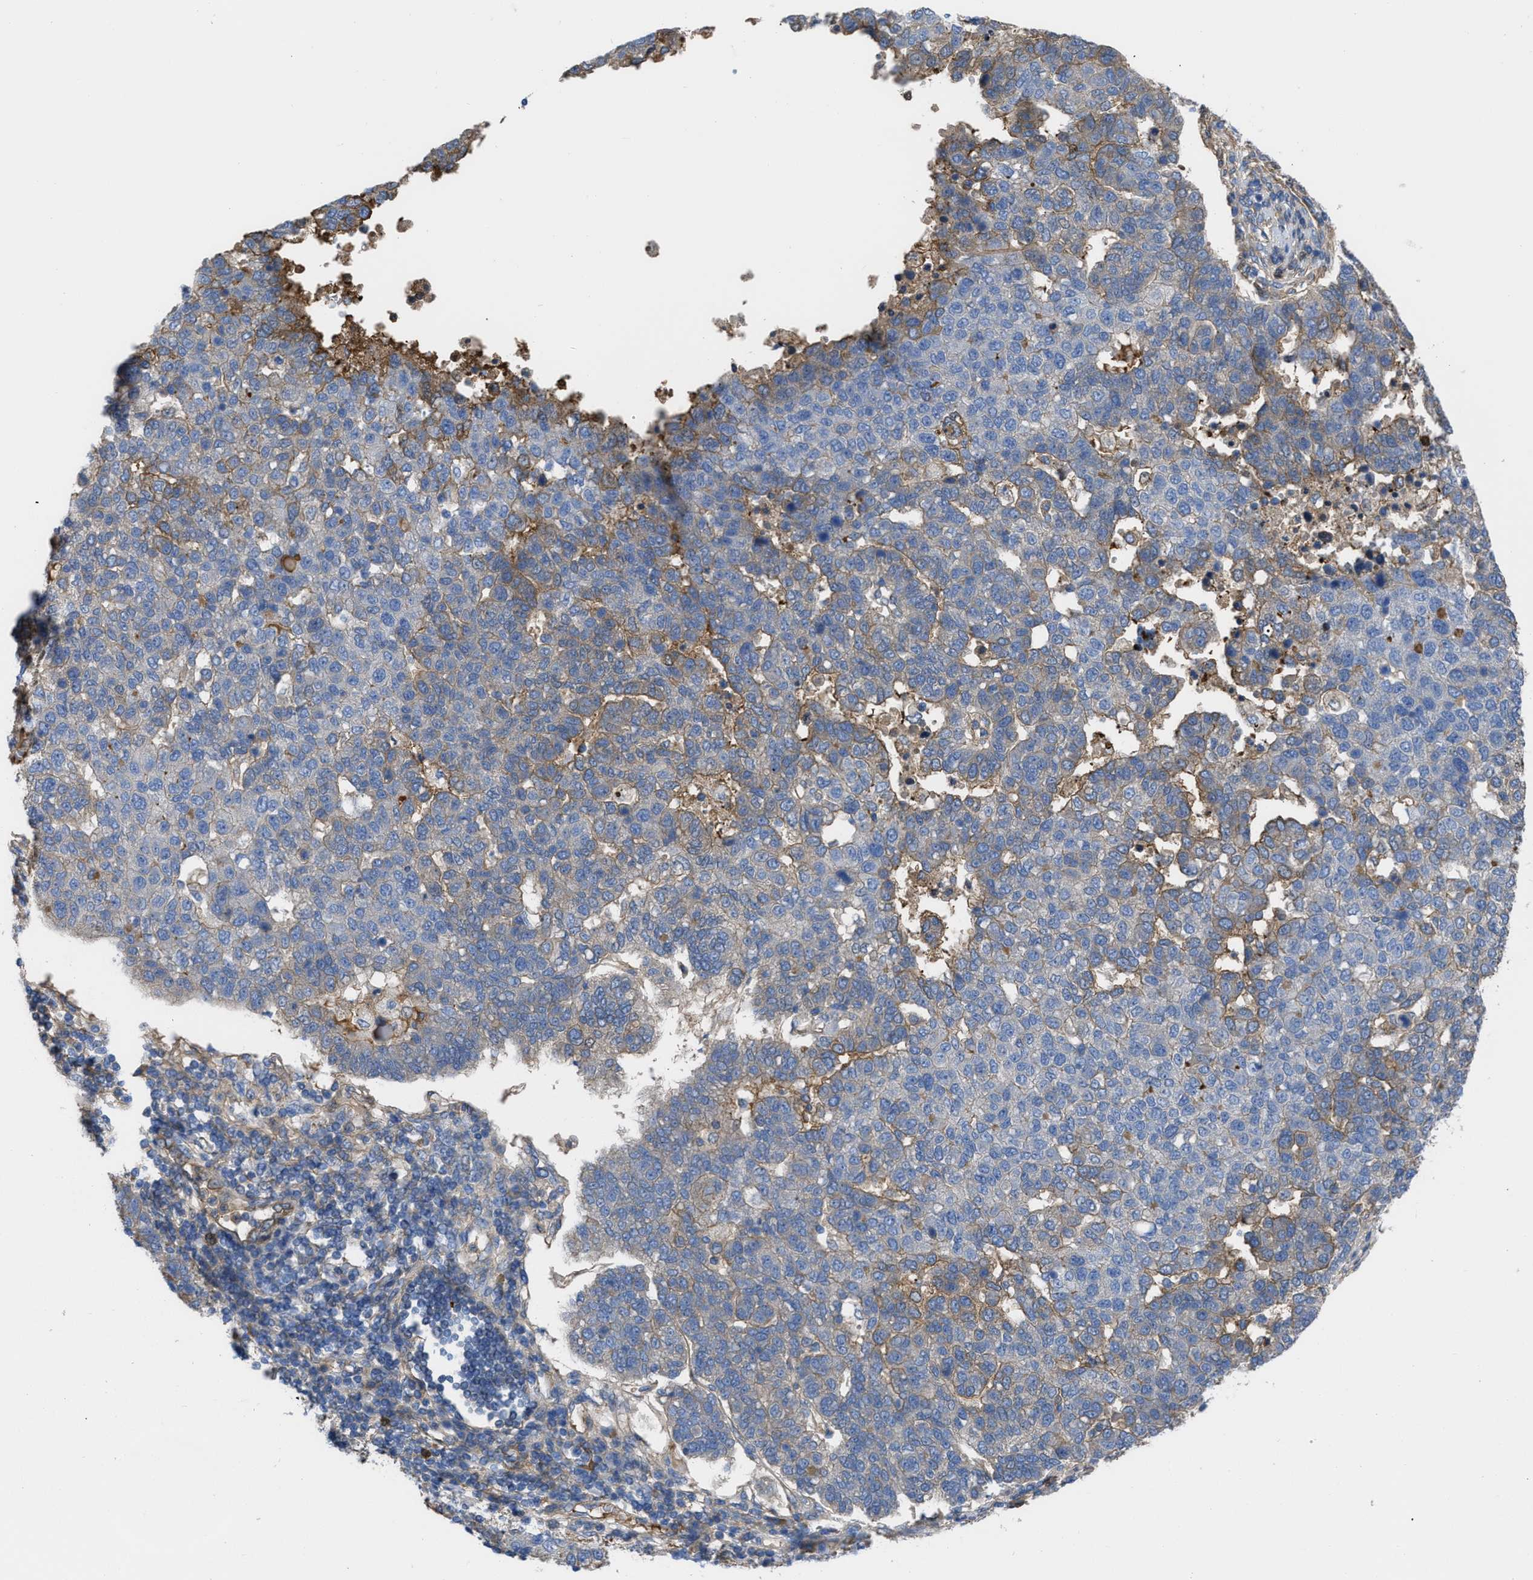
{"staining": {"intensity": "weak", "quantity": "25%-75%", "location": "cytoplasmic/membranous"}, "tissue": "pancreatic cancer", "cell_type": "Tumor cells", "image_type": "cancer", "snomed": [{"axis": "morphology", "description": "Adenocarcinoma, NOS"}, {"axis": "topography", "description": "Pancreas"}], "caption": "Adenocarcinoma (pancreatic) stained with a brown dye displays weak cytoplasmic/membranous positive staining in approximately 25%-75% of tumor cells.", "gene": "TRIOBP", "patient": {"sex": "female", "age": 61}}